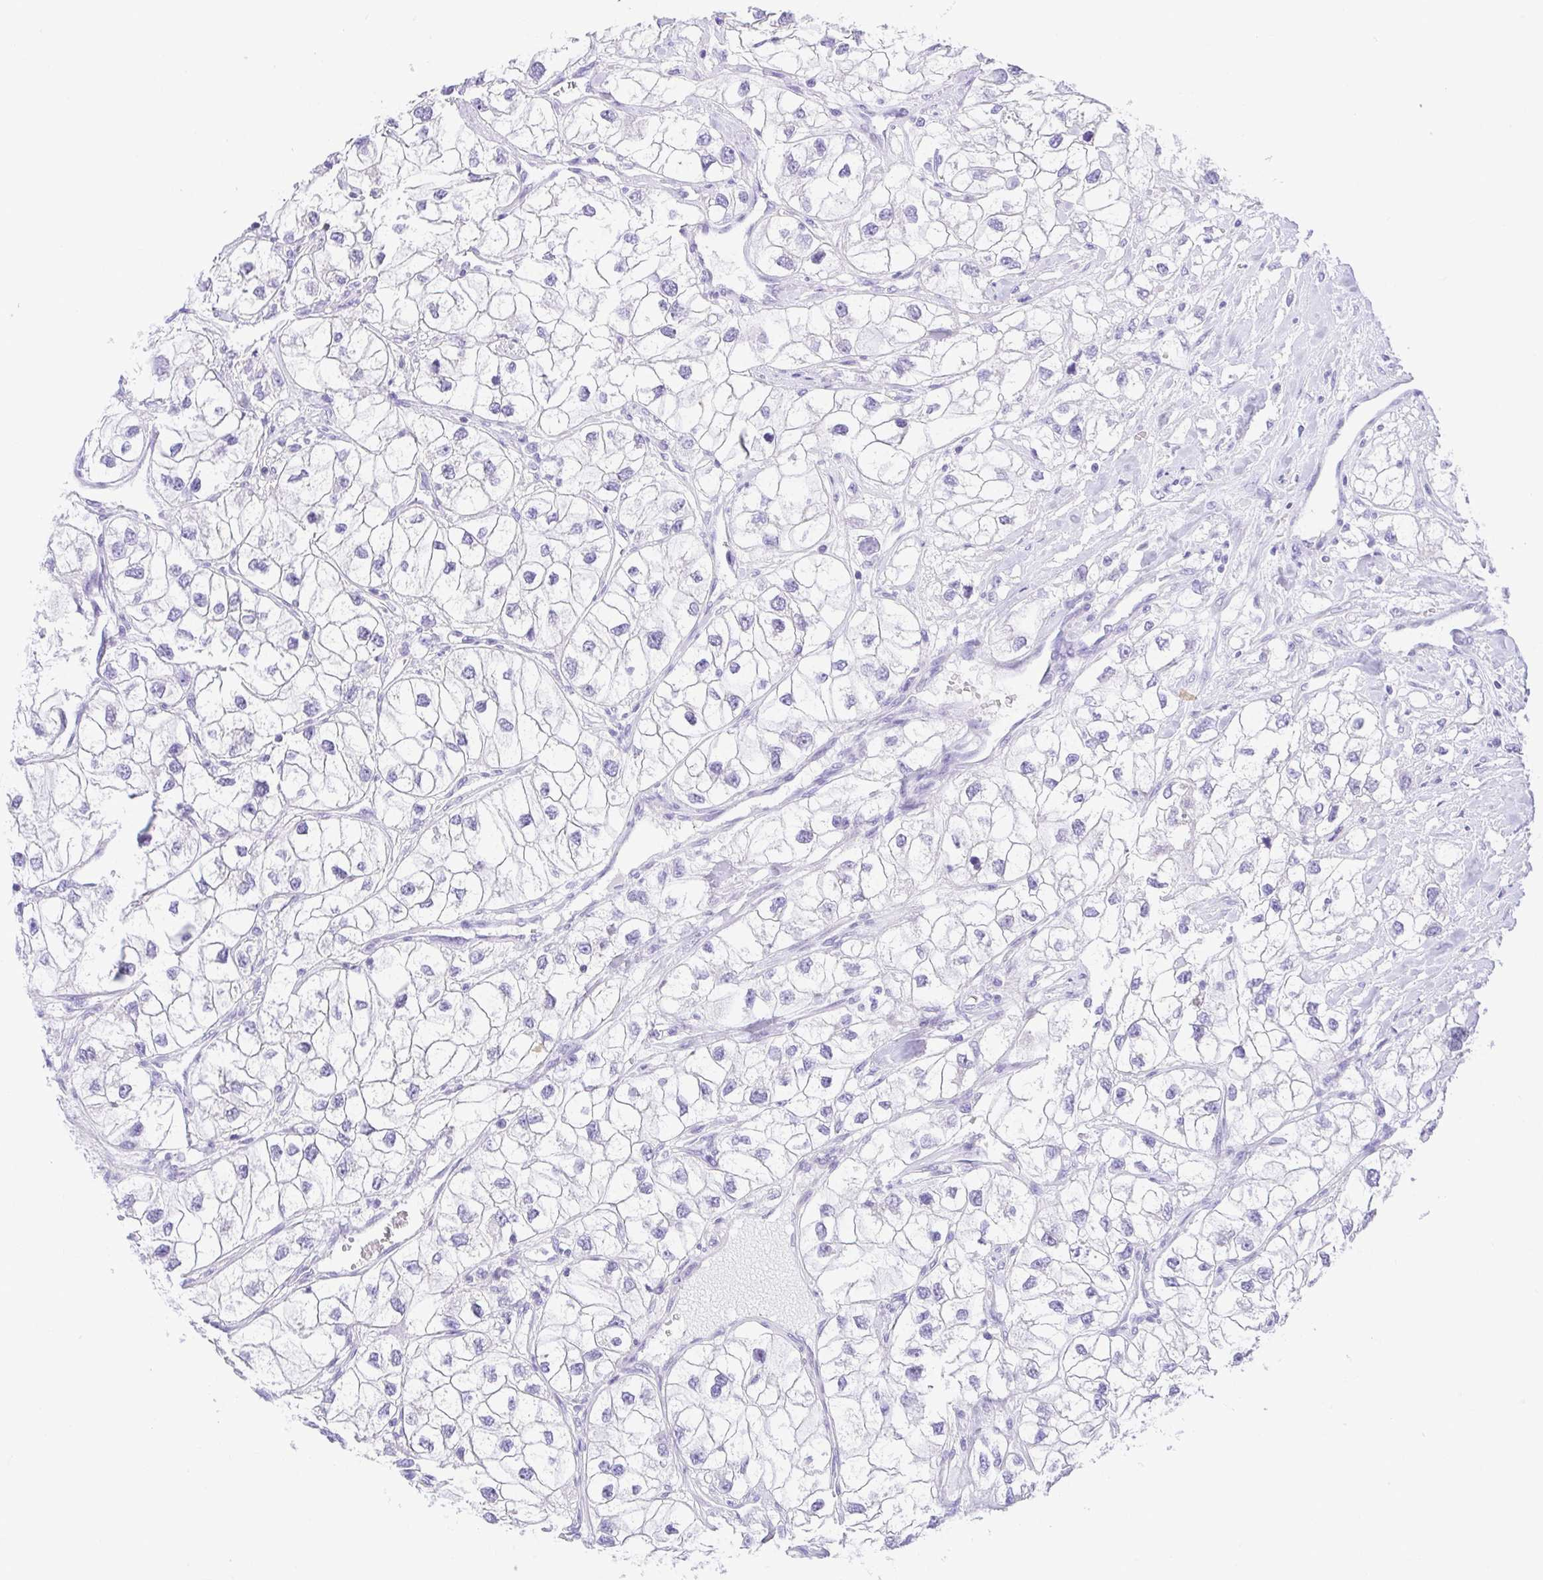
{"staining": {"intensity": "negative", "quantity": "none", "location": "none"}, "tissue": "renal cancer", "cell_type": "Tumor cells", "image_type": "cancer", "snomed": [{"axis": "morphology", "description": "Adenocarcinoma, NOS"}, {"axis": "topography", "description": "Kidney"}], "caption": "Tumor cells are negative for brown protein staining in renal cancer.", "gene": "LUZP4", "patient": {"sex": "male", "age": 59}}